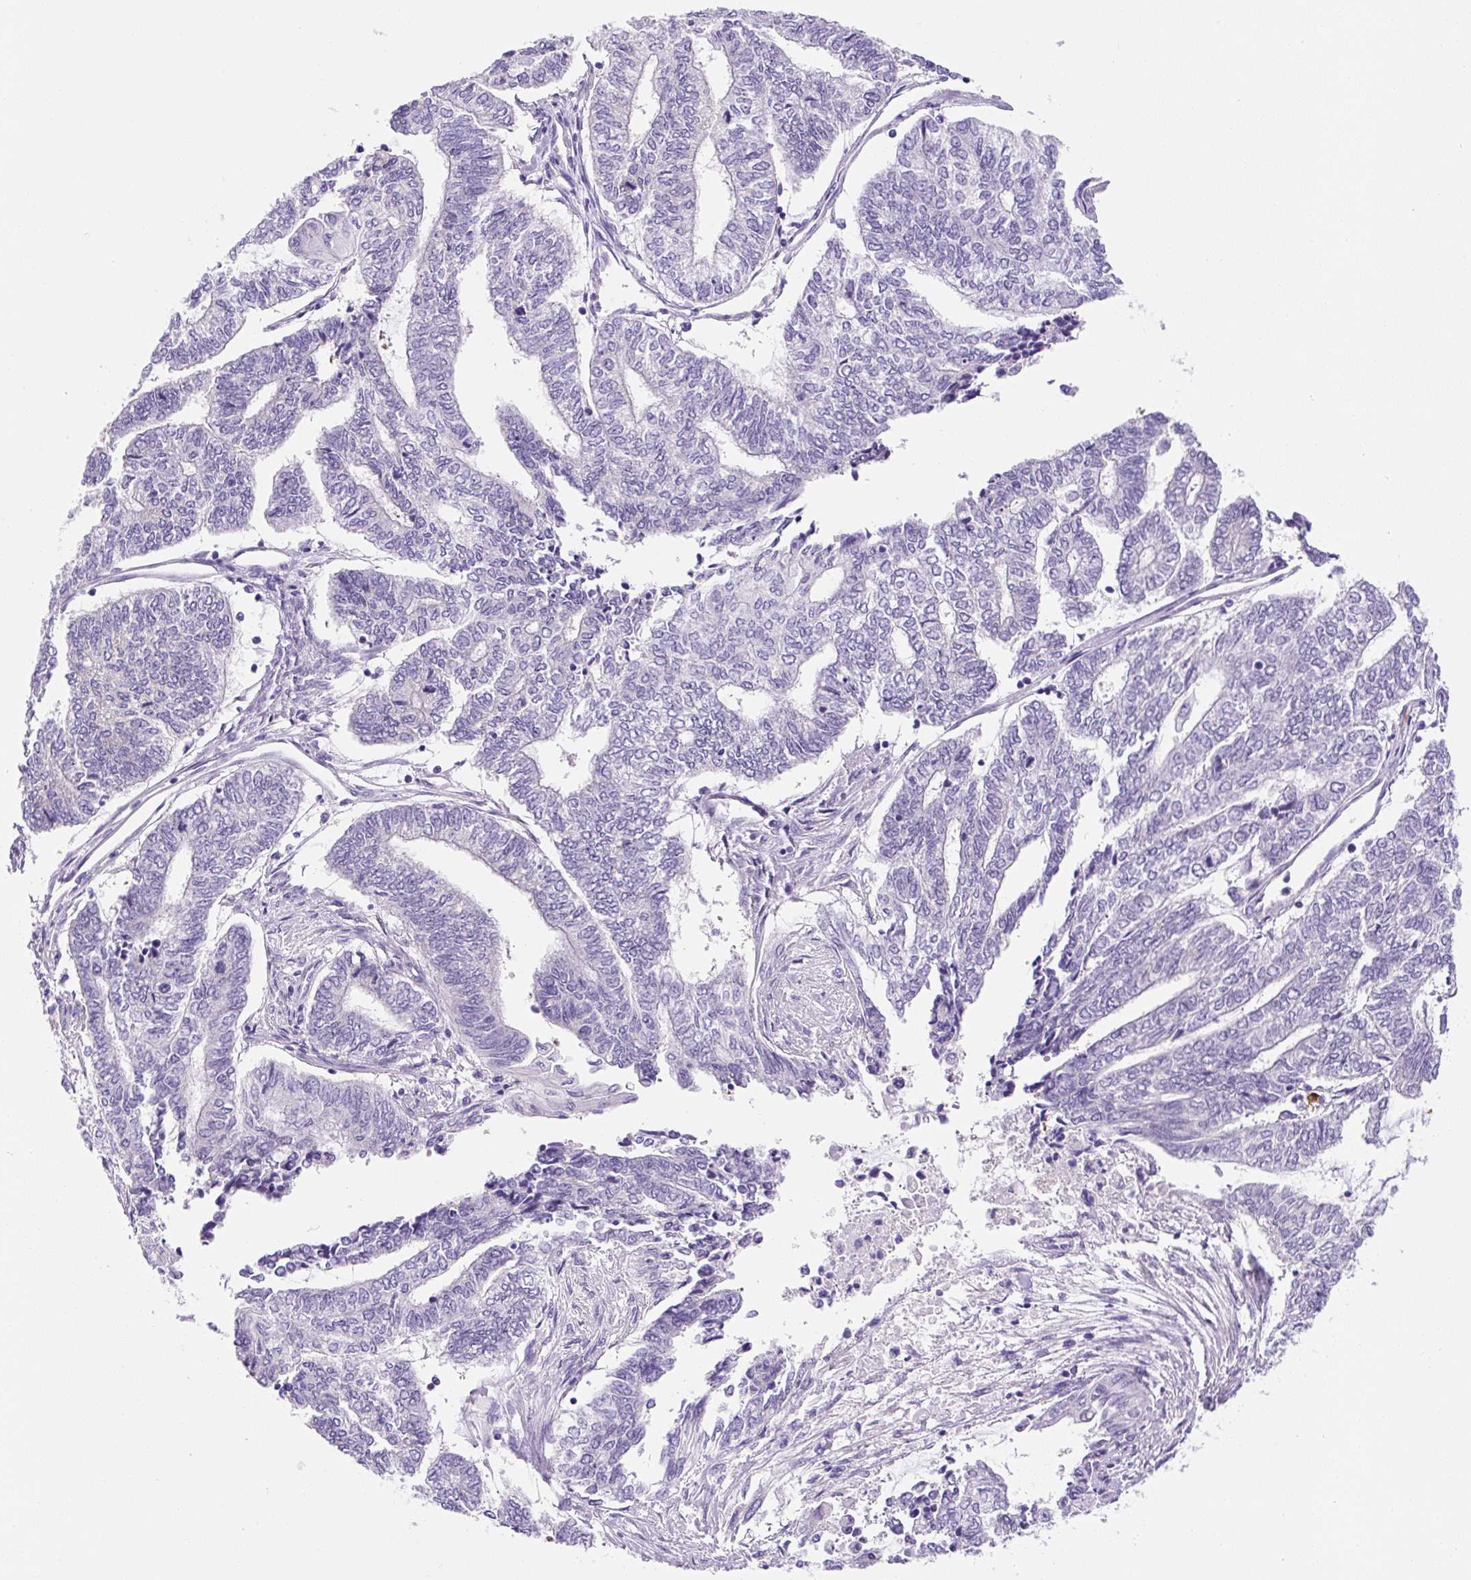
{"staining": {"intensity": "negative", "quantity": "none", "location": "none"}, "tissue": "endometrial cancer", "cell_type": "Tumor cells", "image_type": "cancer", "snomed": [{"axis": "morphology", "description": "Adenocarcinoma, NOS"}, {"axis": "topography", "description": "Uterus"}, {"axis": "topography", "description": "Endometrium"}], "caption": "The photomicrograph displays no significant staining in tumor cells of endometrial adenocarcinoma.", "gene": "ASB4", "patient": {"sex": "female", "age": 70}}